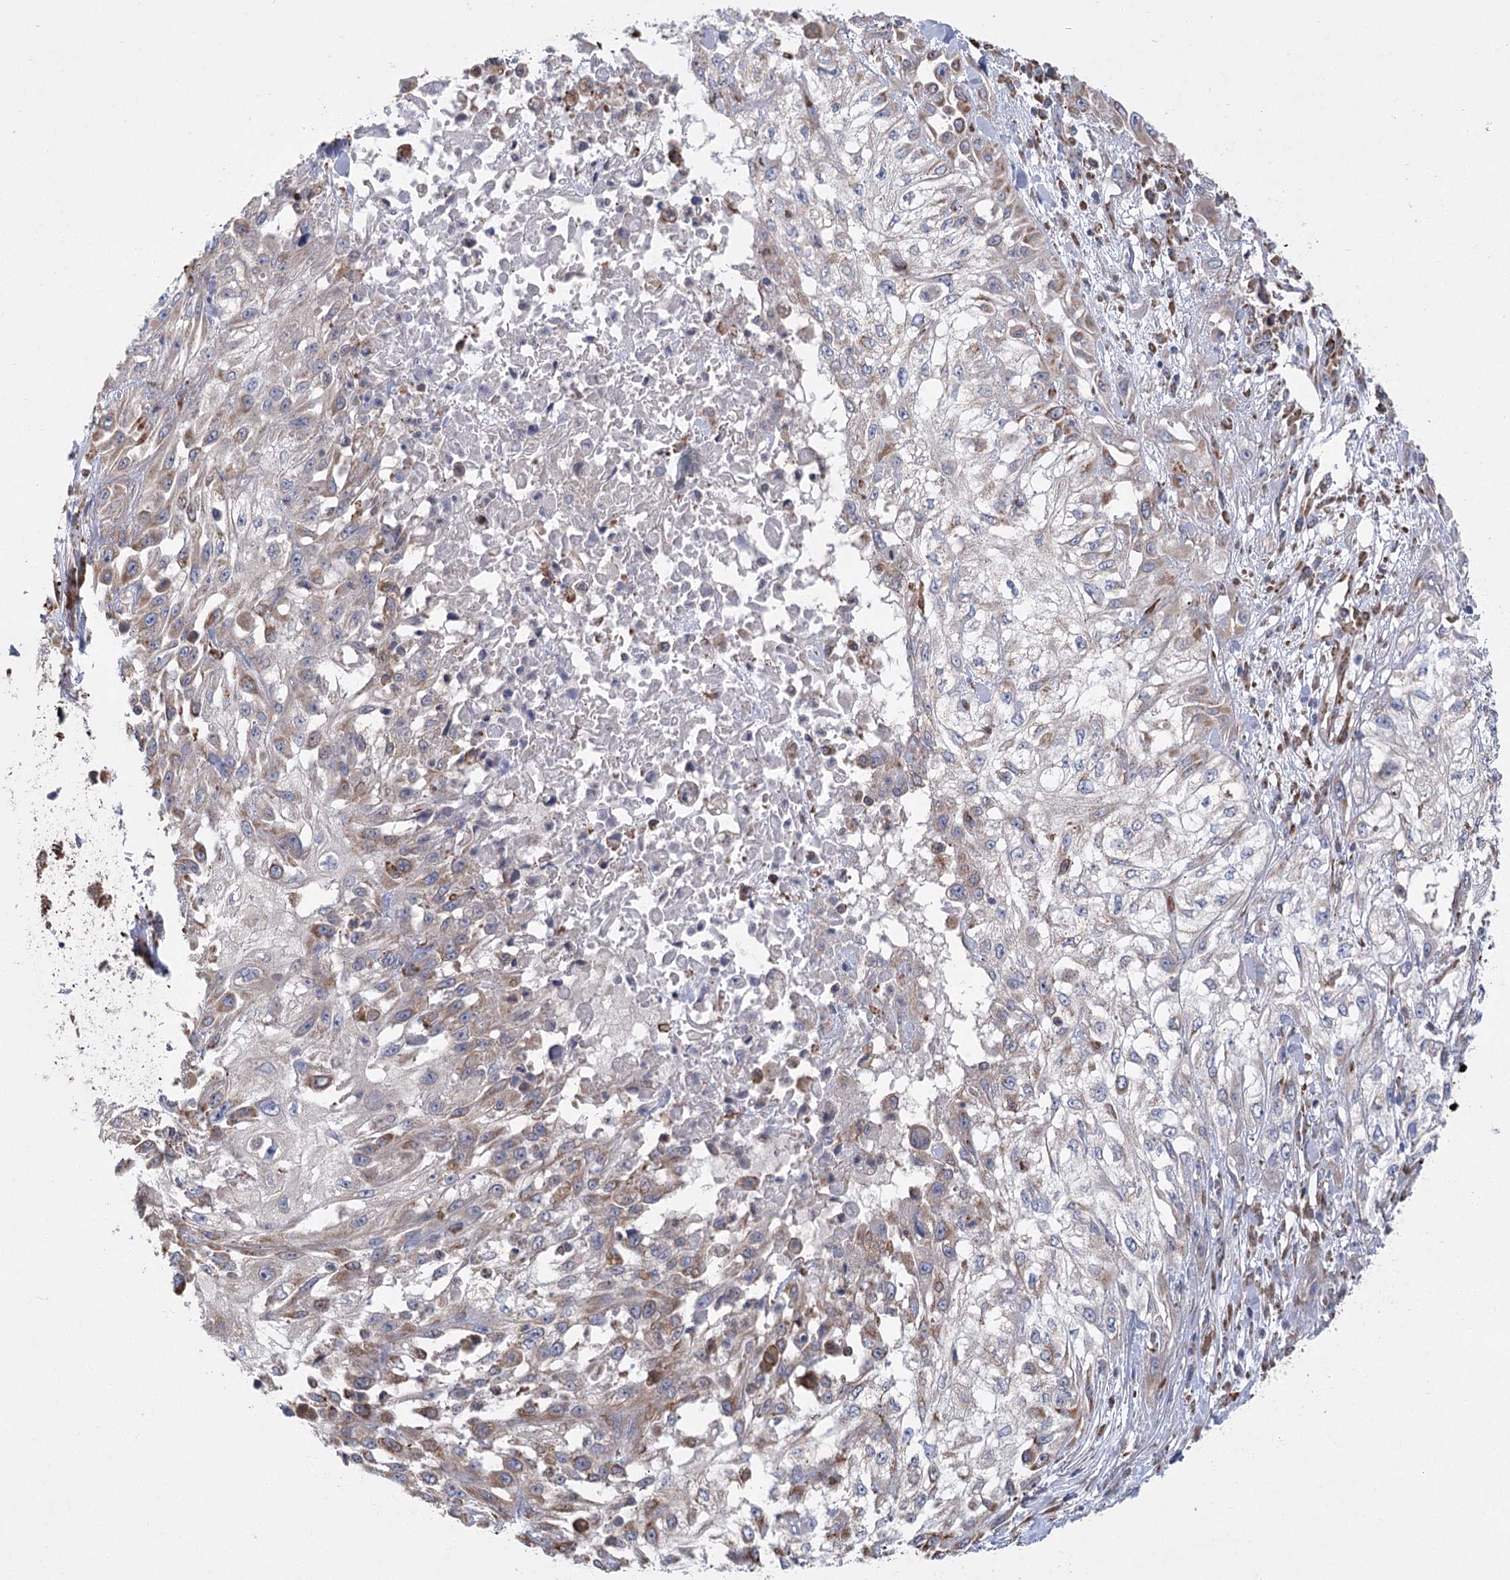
{"staining": {"intensity": "moderate", "quantity": "<25%", "location": "cytoplasmic/membranous"}, "tissue": "skin cancer", "cell_type": "Tumor cells", "image_type": "cancer", "snomed": [{"axis": "morphology", "description": "Squamous cell carcinoma, NOS"}, {"axis": "morphology", "description": "Squamous cell carcinoma, metastatic, NOS"}, {"axis": "topography", "description": "Skin"}, {"axis": "topography", "description": "Lymph node"}], "caption": "Brown immunohistochemical staining in squamous cell carcinoma (skin) exhibits moderate cytoplasmic/membranous expression in about <25% of tumor cells.", "gene": "METTL24", "patient": {"sex": "male", "age": 75}}